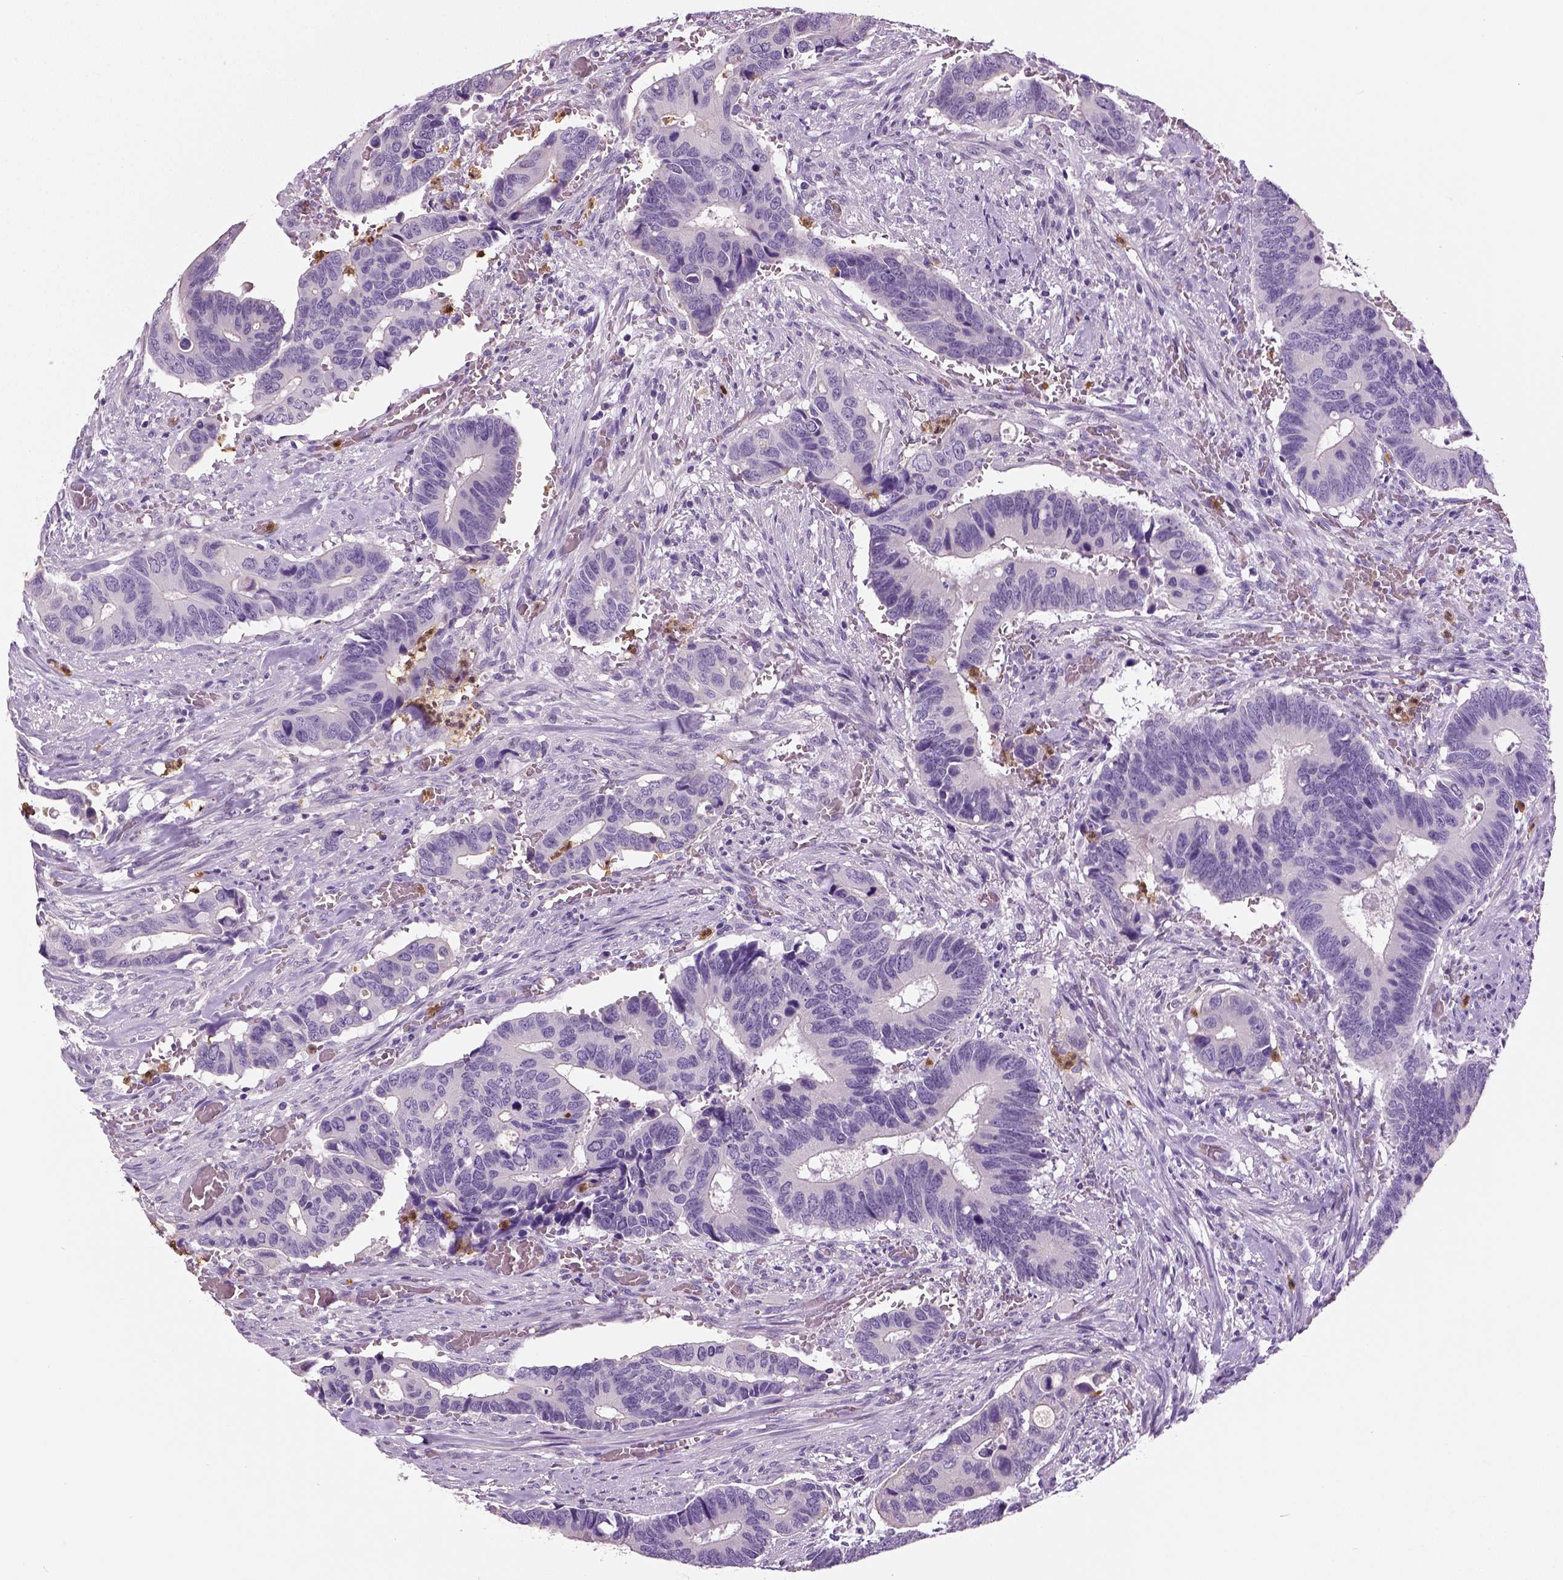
{"staining": {"intensity": "negative", "quantity": "none", "location": "none"}, "tissue": "colorectal cancer", "cell_type": "Tumor cells", "image_type": "cancer", "snomed": [{"axis": "morphology", "description": "Adenocarcinoma, NOS"}, {"axis": "topography", "description": "Colon"}], "caption": "There is no significant positivity in tumor cells of colorectal cancer. Brightfield microscopy of immunohistochemistry stained with DAB (3,3'-diaminobenzidine) (brown) and hematoxylin (blue), captured at high magnification.", "gene": "NECAB2", "patient": {"sex": "male", "age": 49}}